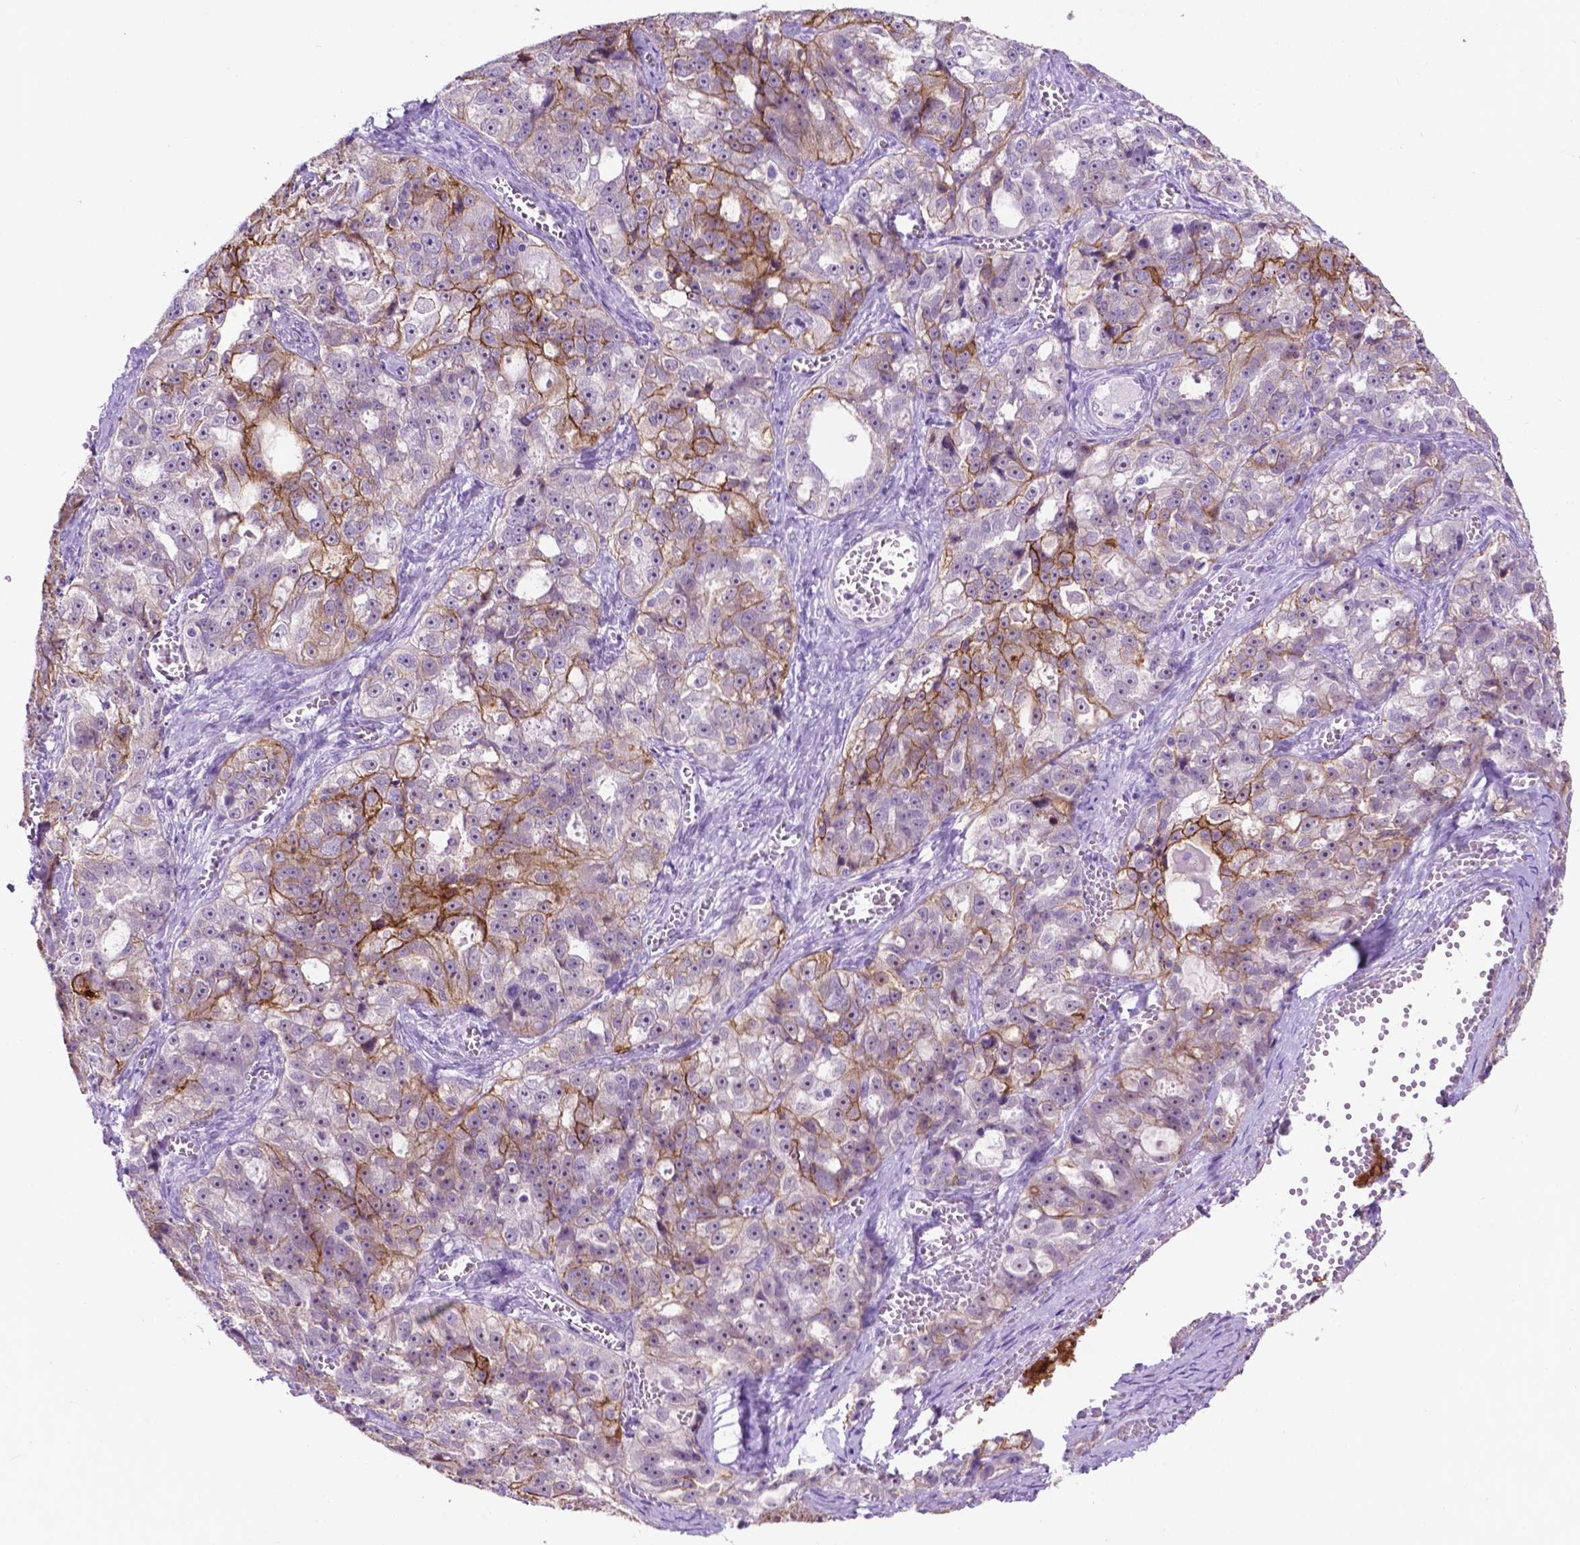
{"staining": {"intensity": "moderate", "quantity": "<25%", "location": "cytoplasmic/membranous"}, "tissue": "ovarian cancer", "cell_type": "Tumor cells", "image_type": "cancer", "snomed": [{"axis": "morphology", "description": "Cystadenocarcinoma, serous, NOS"}, {"axis": "topography", "description": "Ovary"}], "caption": "This micrograph reveals immunohistochemistry (IHC) staining of human ovarian cancer, with low moderate cytoplasmic/membranous staining in approximately <25% of tumor cells.", "gene": "TACSTD2", "patient": {"sex": "female", "age": 51}}